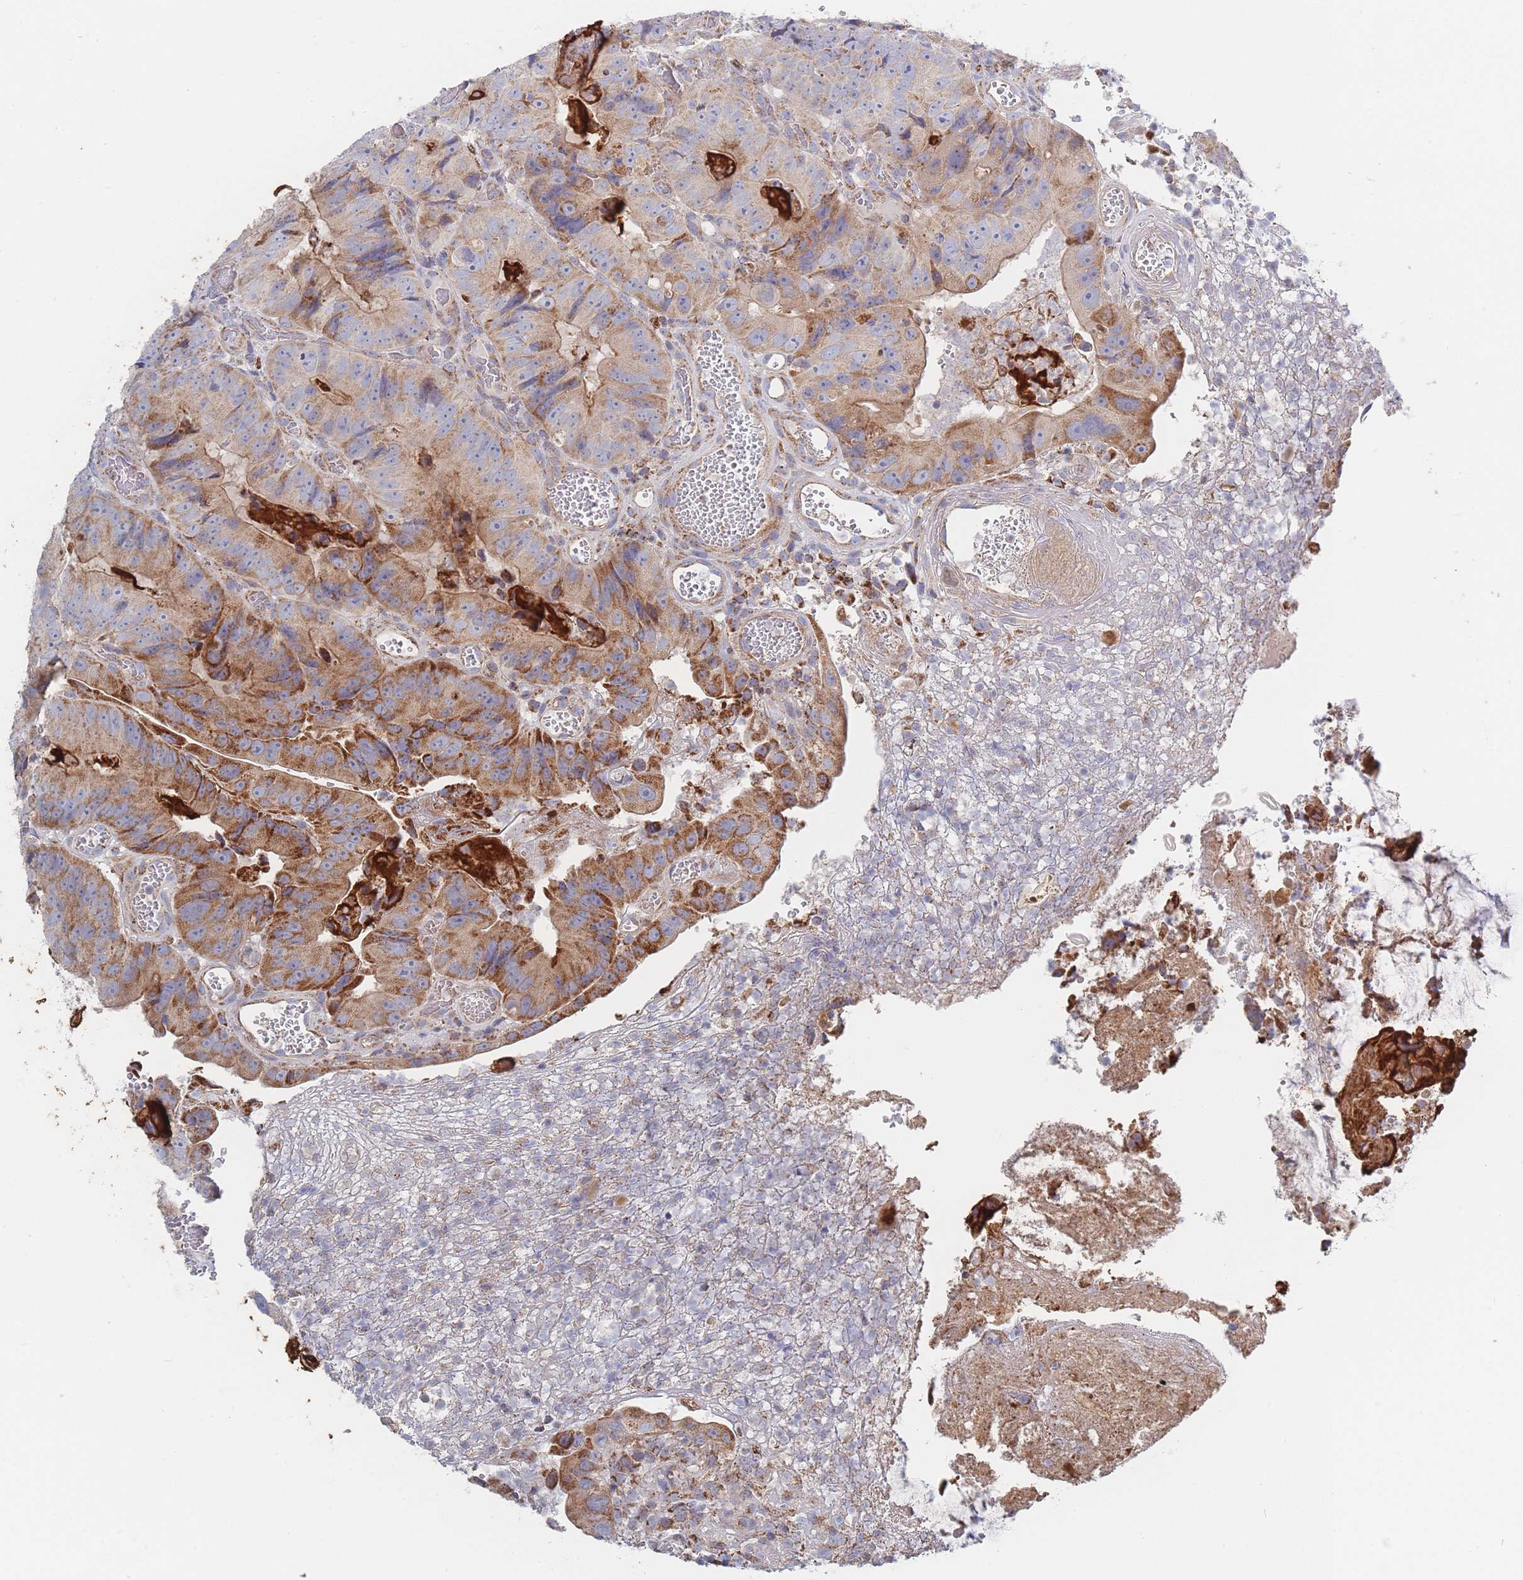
{"staining": {"intensity": "moderate", "quantity": "25%-75%", "location": "cytoplasmic/membranous"}, "tissue": "colorectal cancer", "cell_type": "Tumor cells", "image_type": "cancer", "snomed": [{"axis": "morphology", "description": "Adenocarcinoma, NOS"}, {"axis": "topography", "description": "Colon"}], "caption": "Moderate cytoplasmic/membranous staining for a protein is appreciated in about 25%-75% of tumor cells of adenocarcinoma (colorectal) using immunohistochemistry.", "gene": "IKZF4", "patient": {"sex": "female", "age": 86}}